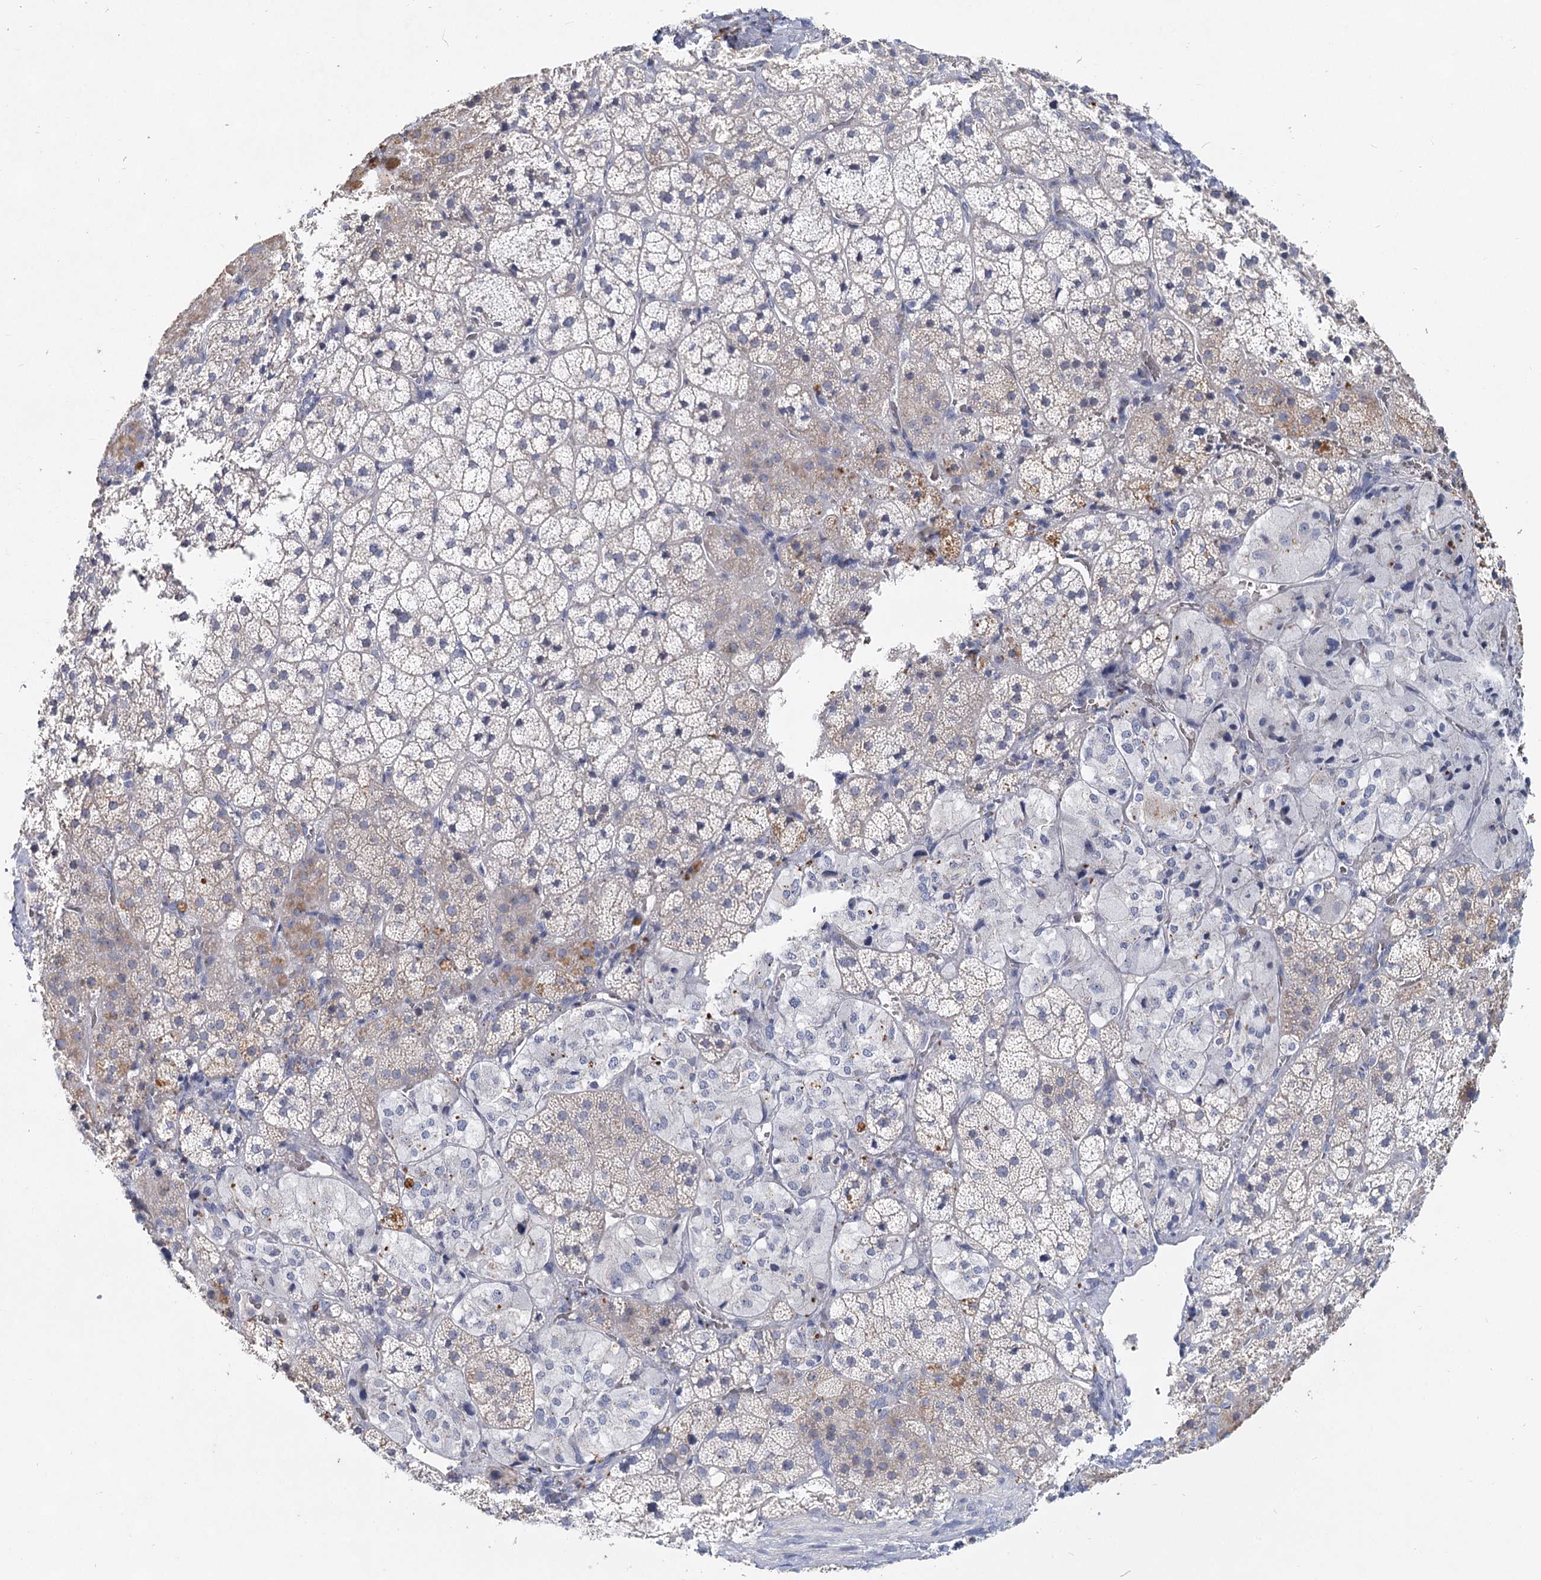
{"staining": {"intensity": "weak", "quantity": "<25%", "location": "cytoplasmic/membranous"}, "tissue": "adrenal gland", "cell_type": "Glandular cells", "image_type": "normal", "snomed": [{"axis": "morphology", "description": "Normal tissue, NOS"}, {"axis": "topography", "description": "Adrenal gland"}], "caption": "Immunohistochemical staining of unremarkable human adrenal gland demonstrates no significant positivity in glandular cells.", "gene": "CCDC73", "patient": {"sex": "female", "age": 44}}